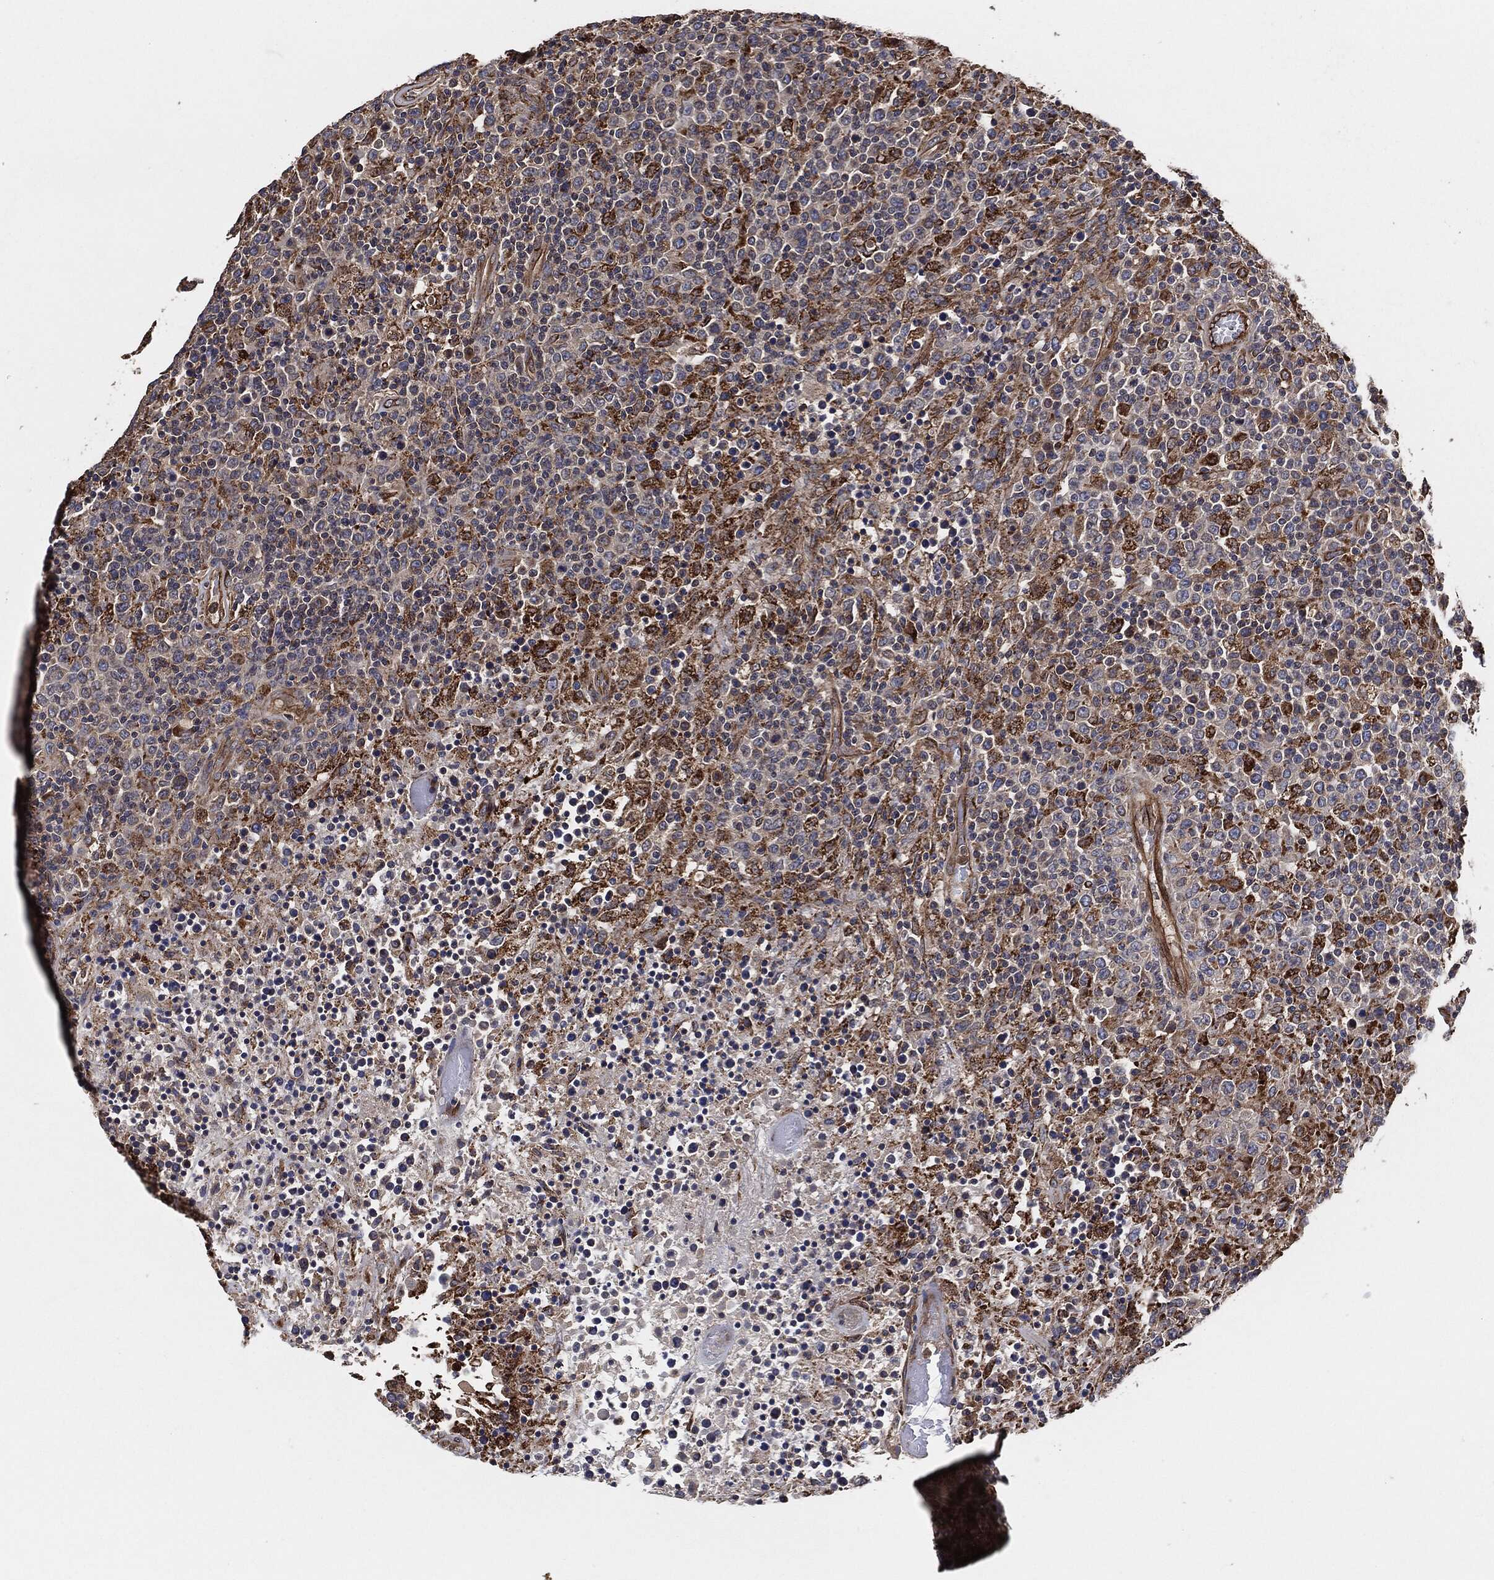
{"staining": {"intensity": "strong", "quantity": "<25%", "location": "cytoplasmic/membranous"}, "tissue": "lymphoma", "cell_type": "Tumor cells", "image_type": "cancer", "snomed": [{"axis": "morphology", "description": "Malignant lymphoma, non-Hodgkin's type, High grade"}, {"axis": "topography", "description": "Lung"}], "caption": "IHC of malignant lymphoma, non-Hodgkin's type (high-grade) demonstrates medium levels of strong cytoplasmic/membranous expression in approximately <25% of tumor cells. (DAB (3,3'-diaminobenzidine) IHC, brown staining for protein, blue staining for nuclei).", "gene": "CTNNA1", "patient": {"sex": "male", "age": 79}}